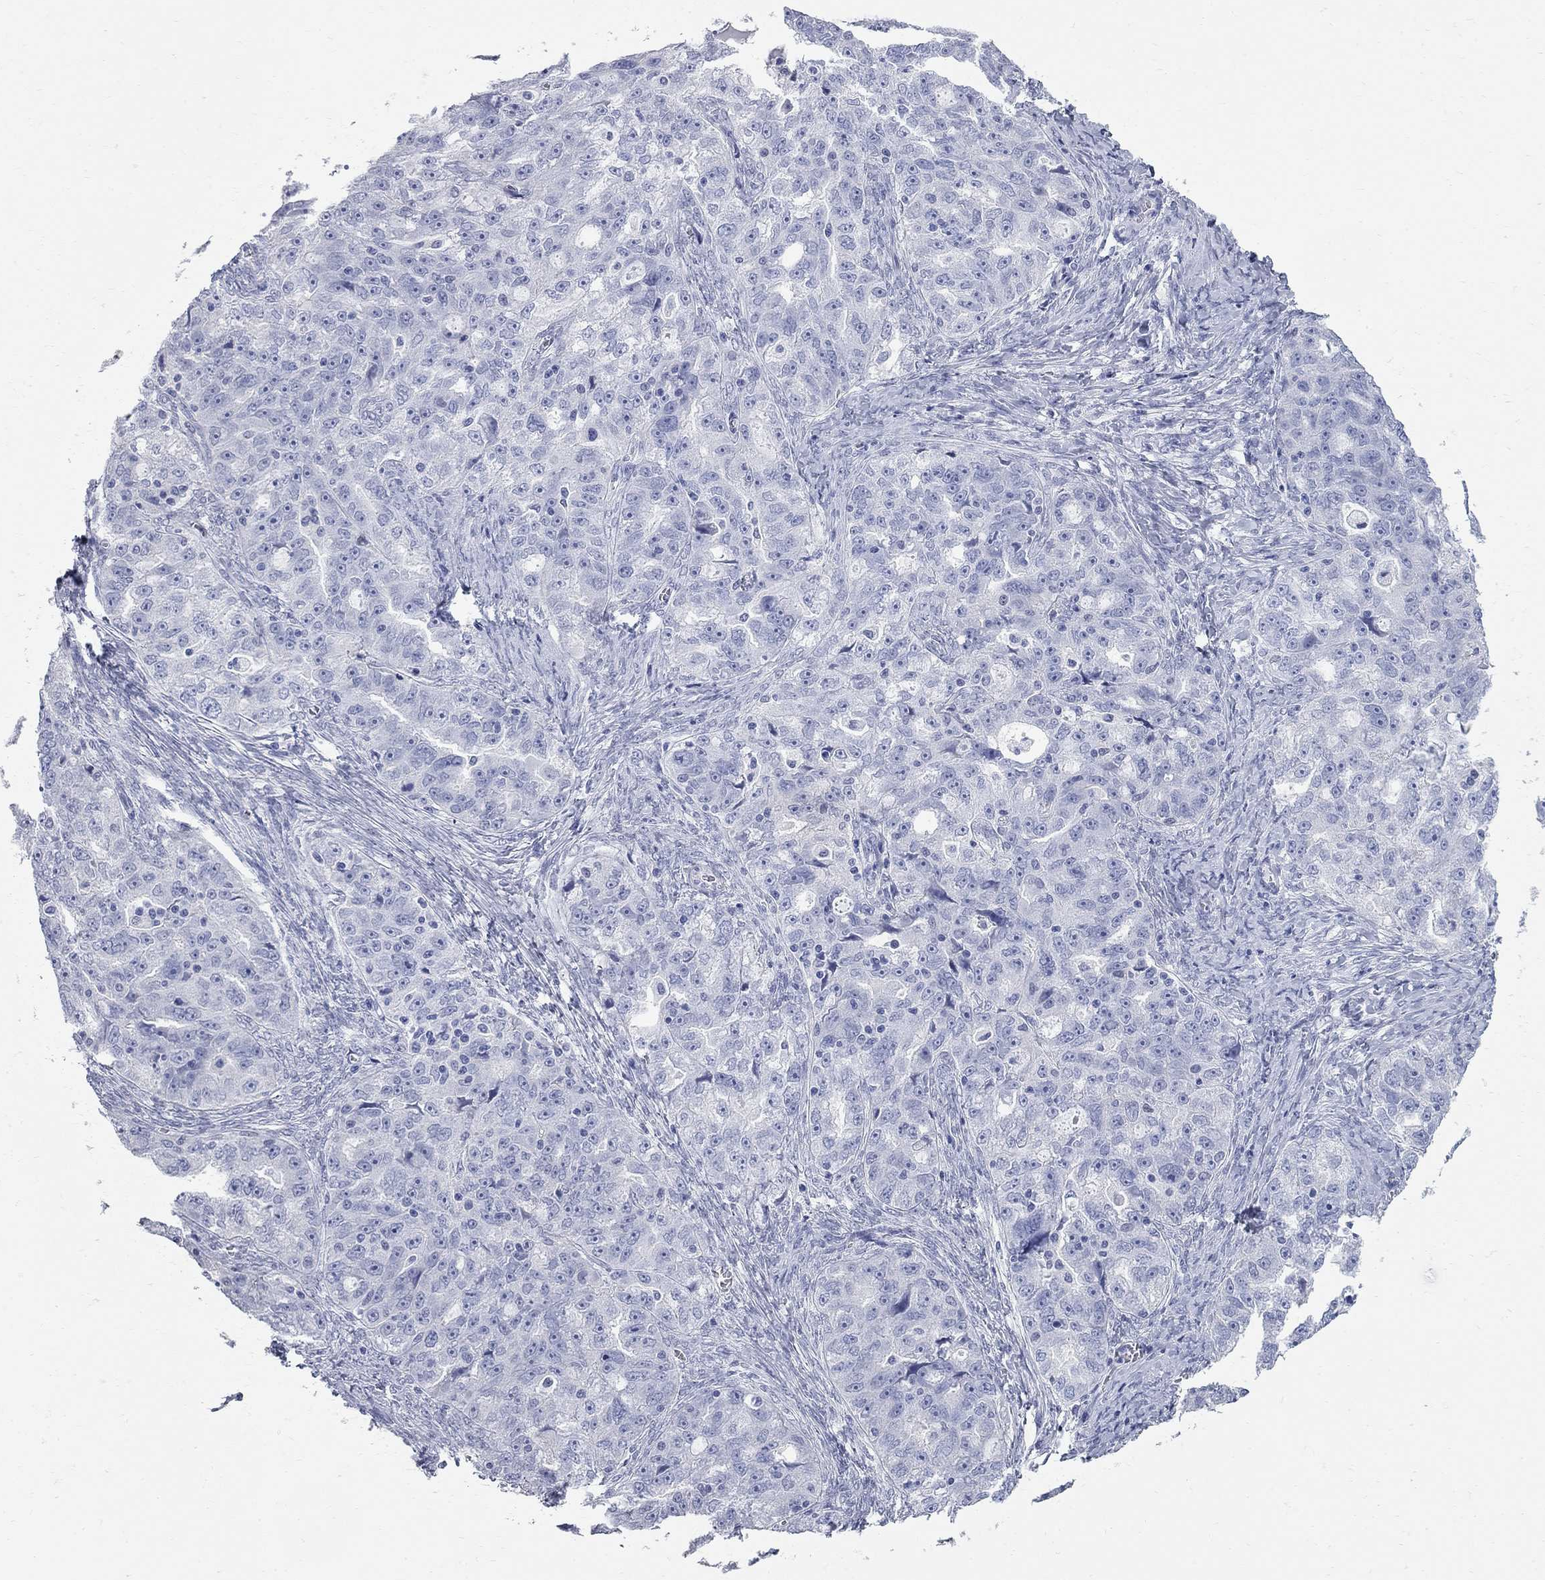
{"staining": {"intensity": "negative", "quantity": "none", "location": "none"}, "tissue": "ovarian cancer", "cell_type": "Tumor cells", "image_type": "cancer", "snomed": [{"axis": "morphology", "description": "Cystadenocarcinoma, serous, NOS"}, {"axis": "topography", "description": "Ovary"}], "caption": "IHC of human ovarian cancer (serous cystadenocarcinoma) exhibits no expression in tumor cells. (Brightfield microscopy of DAB (3,3'-diaminobenzidine) immunohistochemistry at high magnification).", "gene": "BPIFB1", "patient": {"sex": "female", "age": 51}}